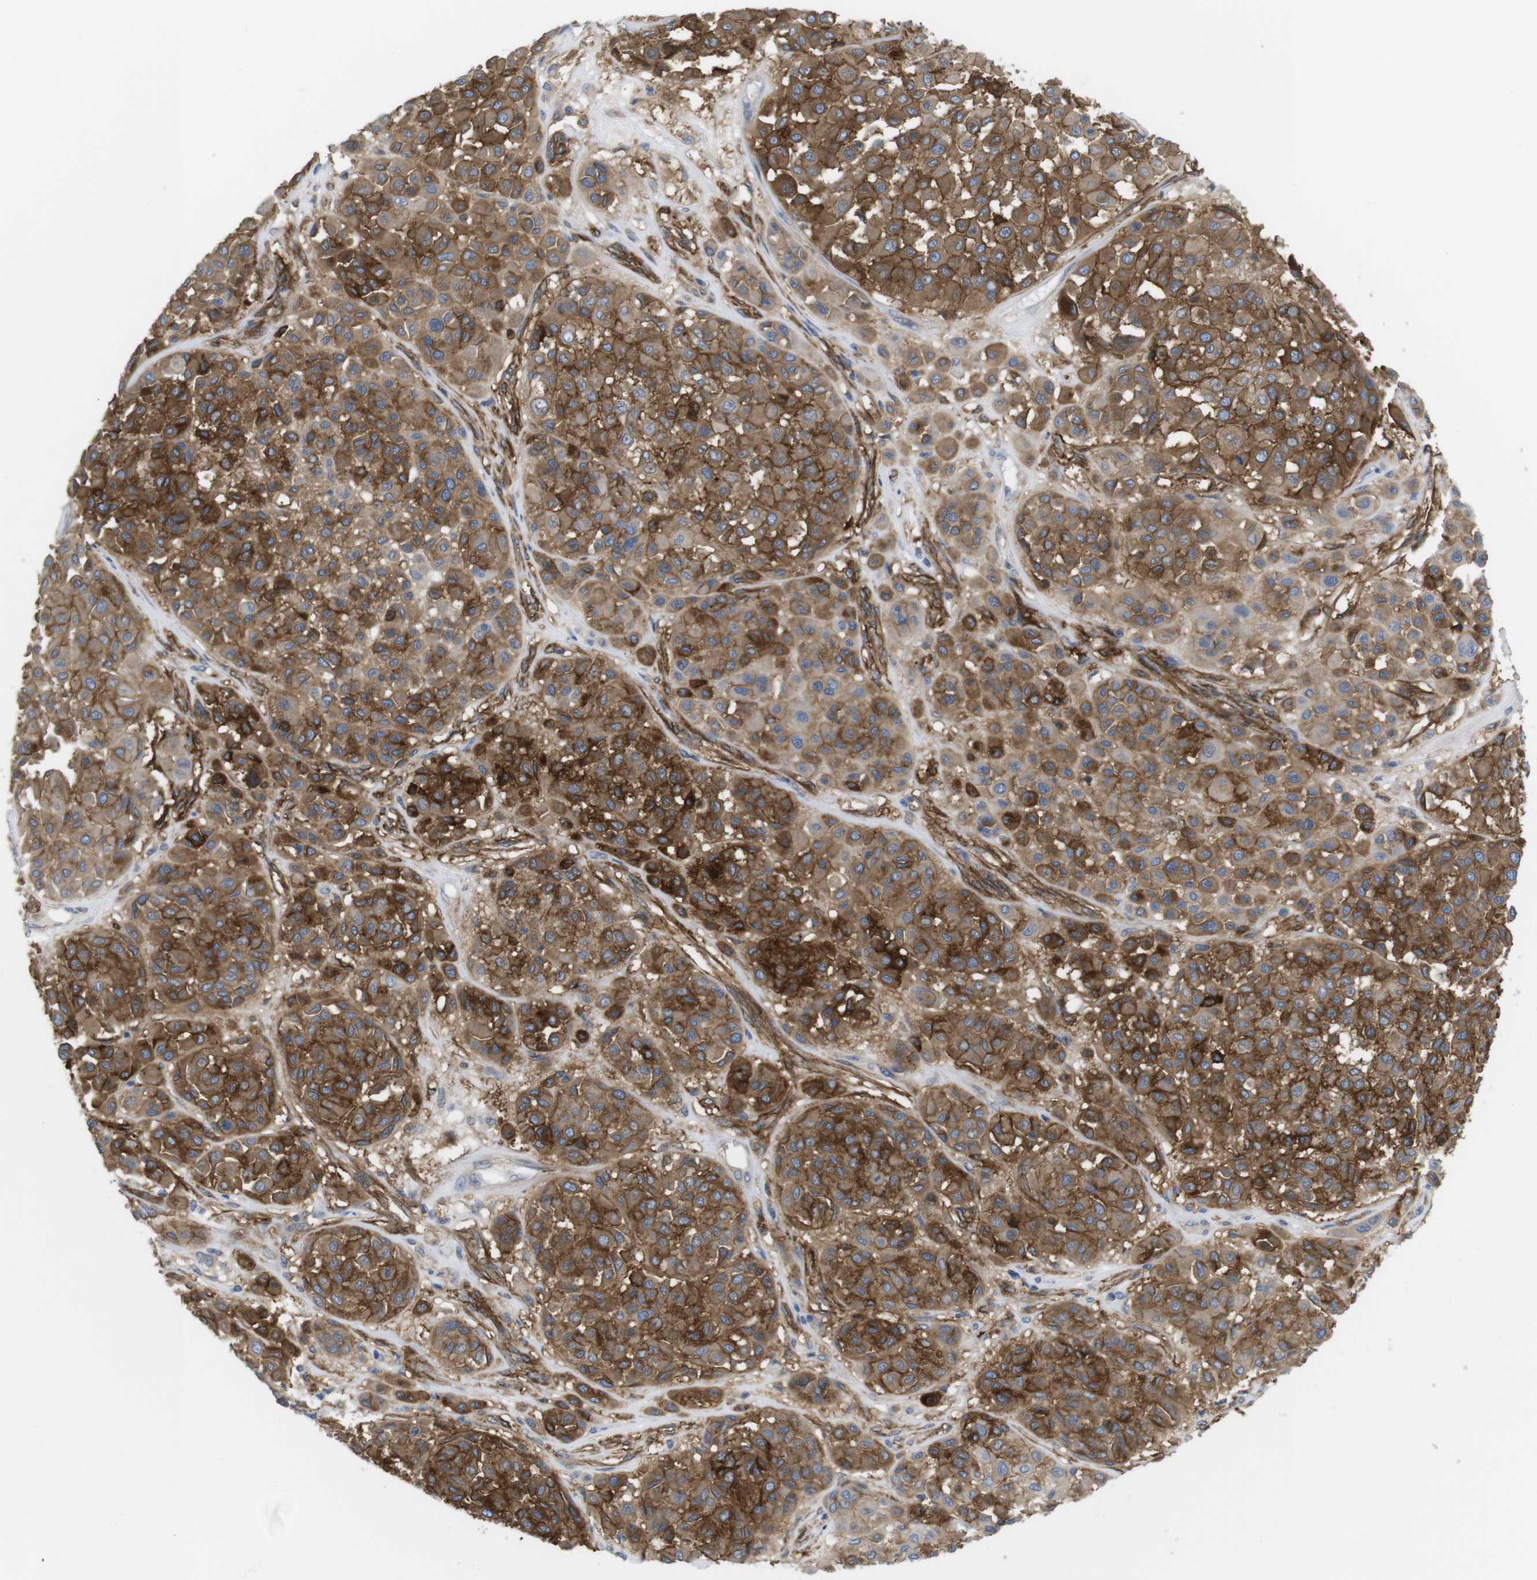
{"staining": {"intensity": "moderate", "quantity": ">75%", "location": "cytoplasmic/membranous"}, "tissue": "melanoma", "cell_type": "Tumor cells", "image_type": "cancer", "snomed": [{"axis": "morphology", "description": "Malignant melanoma, Metastatic site"}, {"axis": "topography", "description": "Soft tissue"}], "caption": "An immunohistochemistry (IHC) photomicrograph of tumor tissue is shown. Protein staining in brown labels moderate cytoplasmic/membranous positivity in melanoma within tumor cells.", "gene": "CYBRD1", "patient": {"sex": "male", "age": 41}}